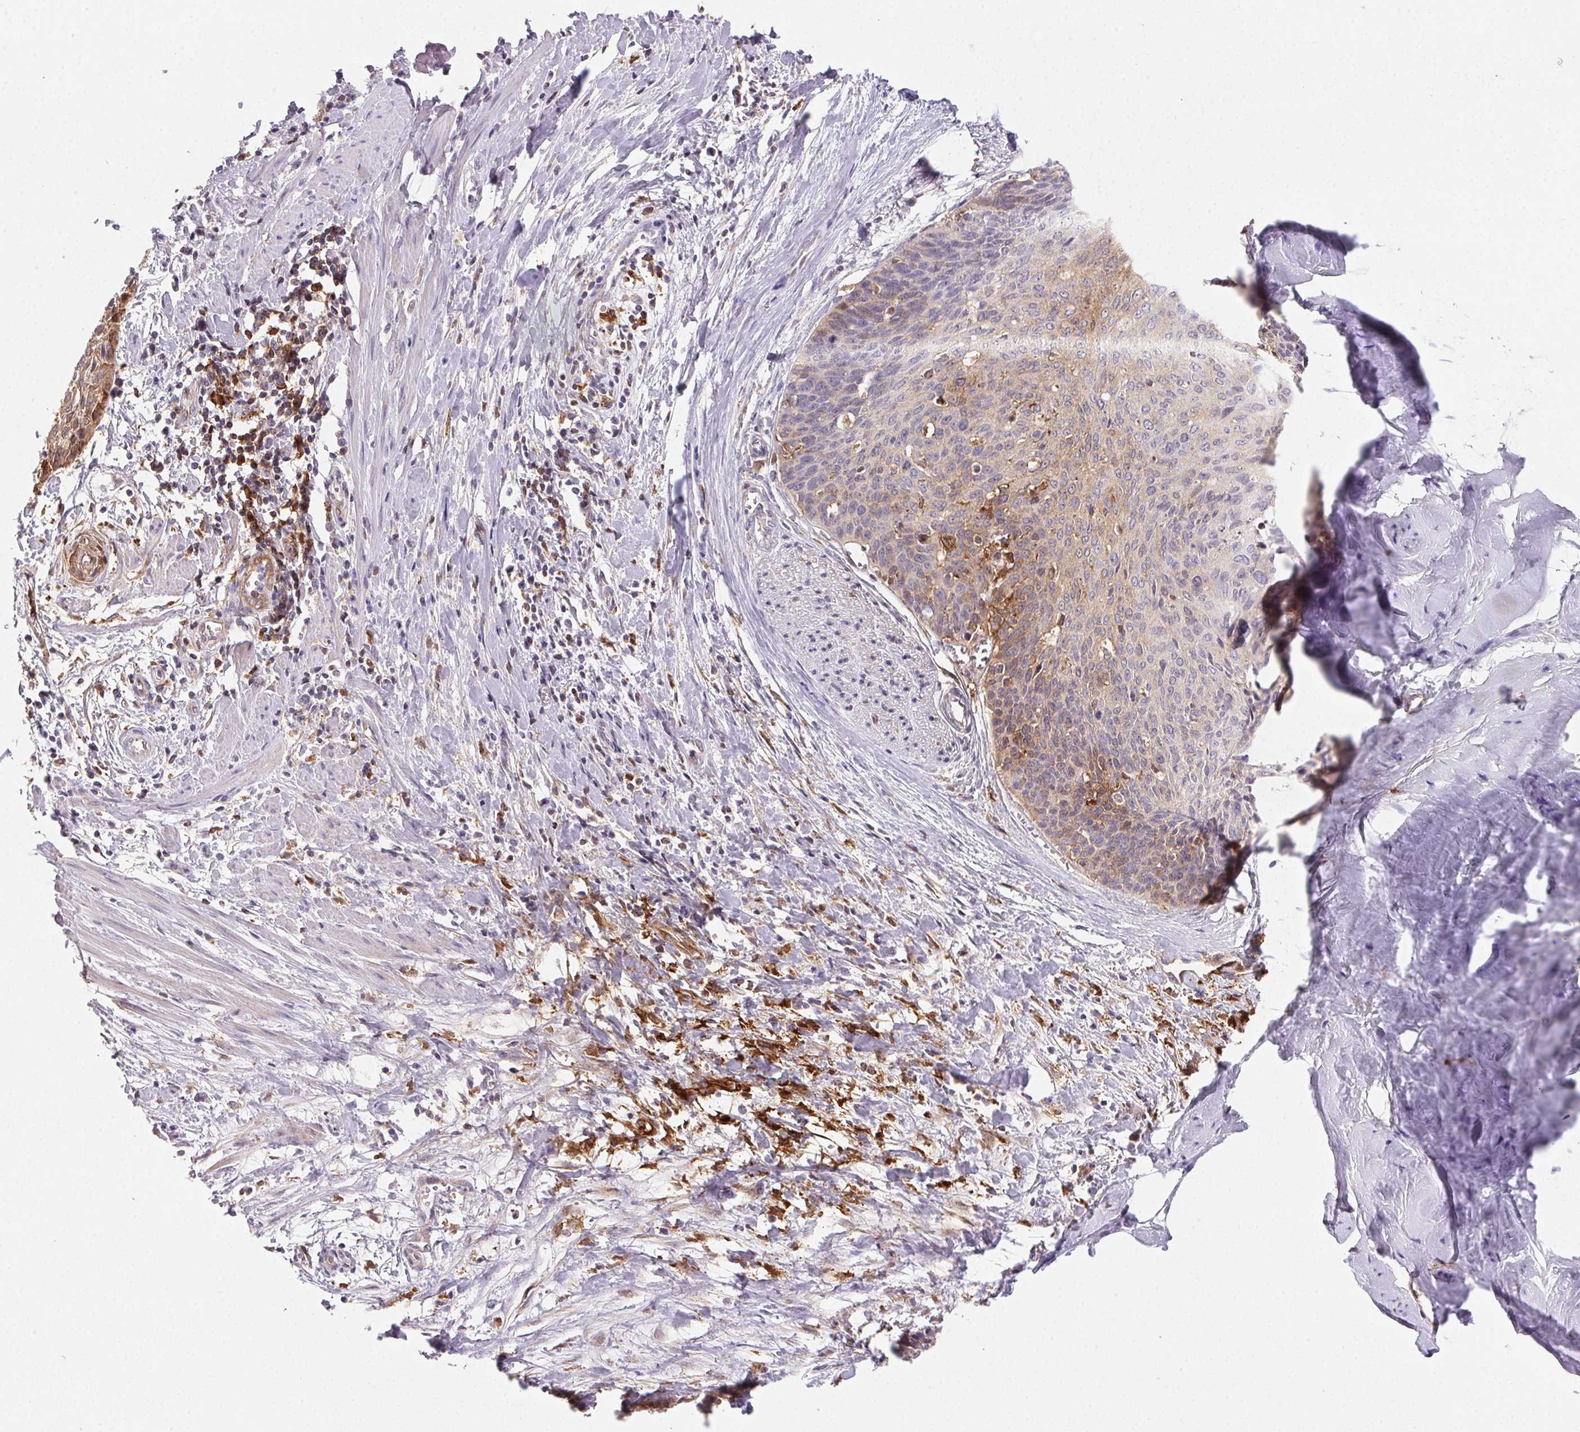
{"staining": {"intensity": "moderate", "quantity": "<25%", "location": "cytoplasmic/membranous"}, "tissue": "cervical cancer", "cell_type": "Tumor cells", "image_type": "cancer", "snomed": [{"axis": "morphology", "description": "Squamous cell carcinoma, NOS"}, {"axis": "topography", "description": "Cervix"}], "caption": "Cervical cancer stained for a protein (brown) displays moderate cytoplasmic/membranous positive staining in approximately <25% of tumor cells.", "gene": "GBP1", "patient": {"sex": "female", "age": 55}}